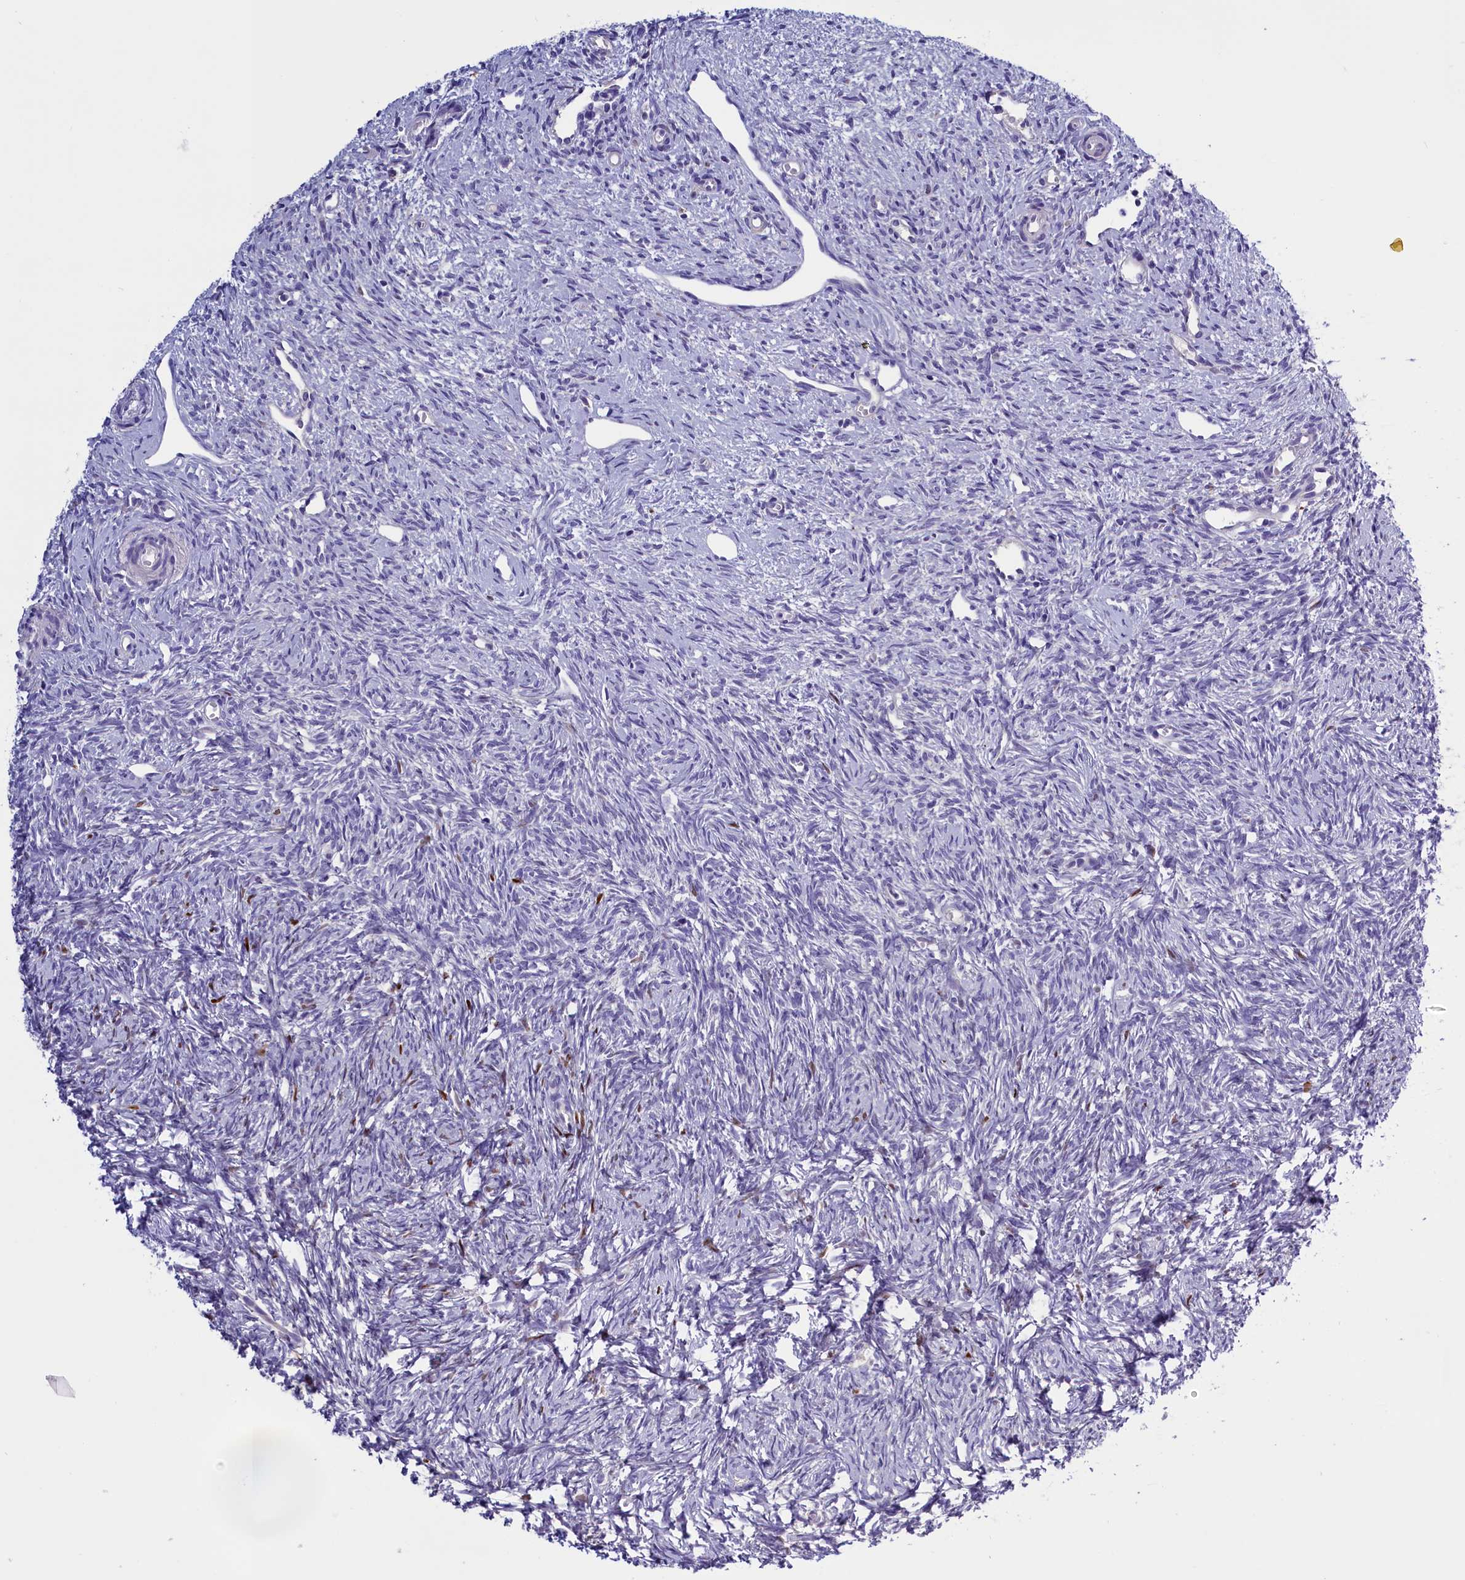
{"staining": {"intensity": "negative", "quantity": "none", "location": "none"}, "tissue": "ovary", "cell_type": "Follicle cells", "image_type": "normal", "snomed": [{"axis": "morphology", "description": "Normal tissue, NOS"}, {"axis": "topography", "description": "Ovary"}], "caption": "DAB immunohistochemical staining of unremarkable human ovary reveals no significant staining in follicle cells. (DAB immunohistochemistry with hematoxylin counter stain).", "gene": "RTTN", "patient": {"sex": "female", "age": 51}}